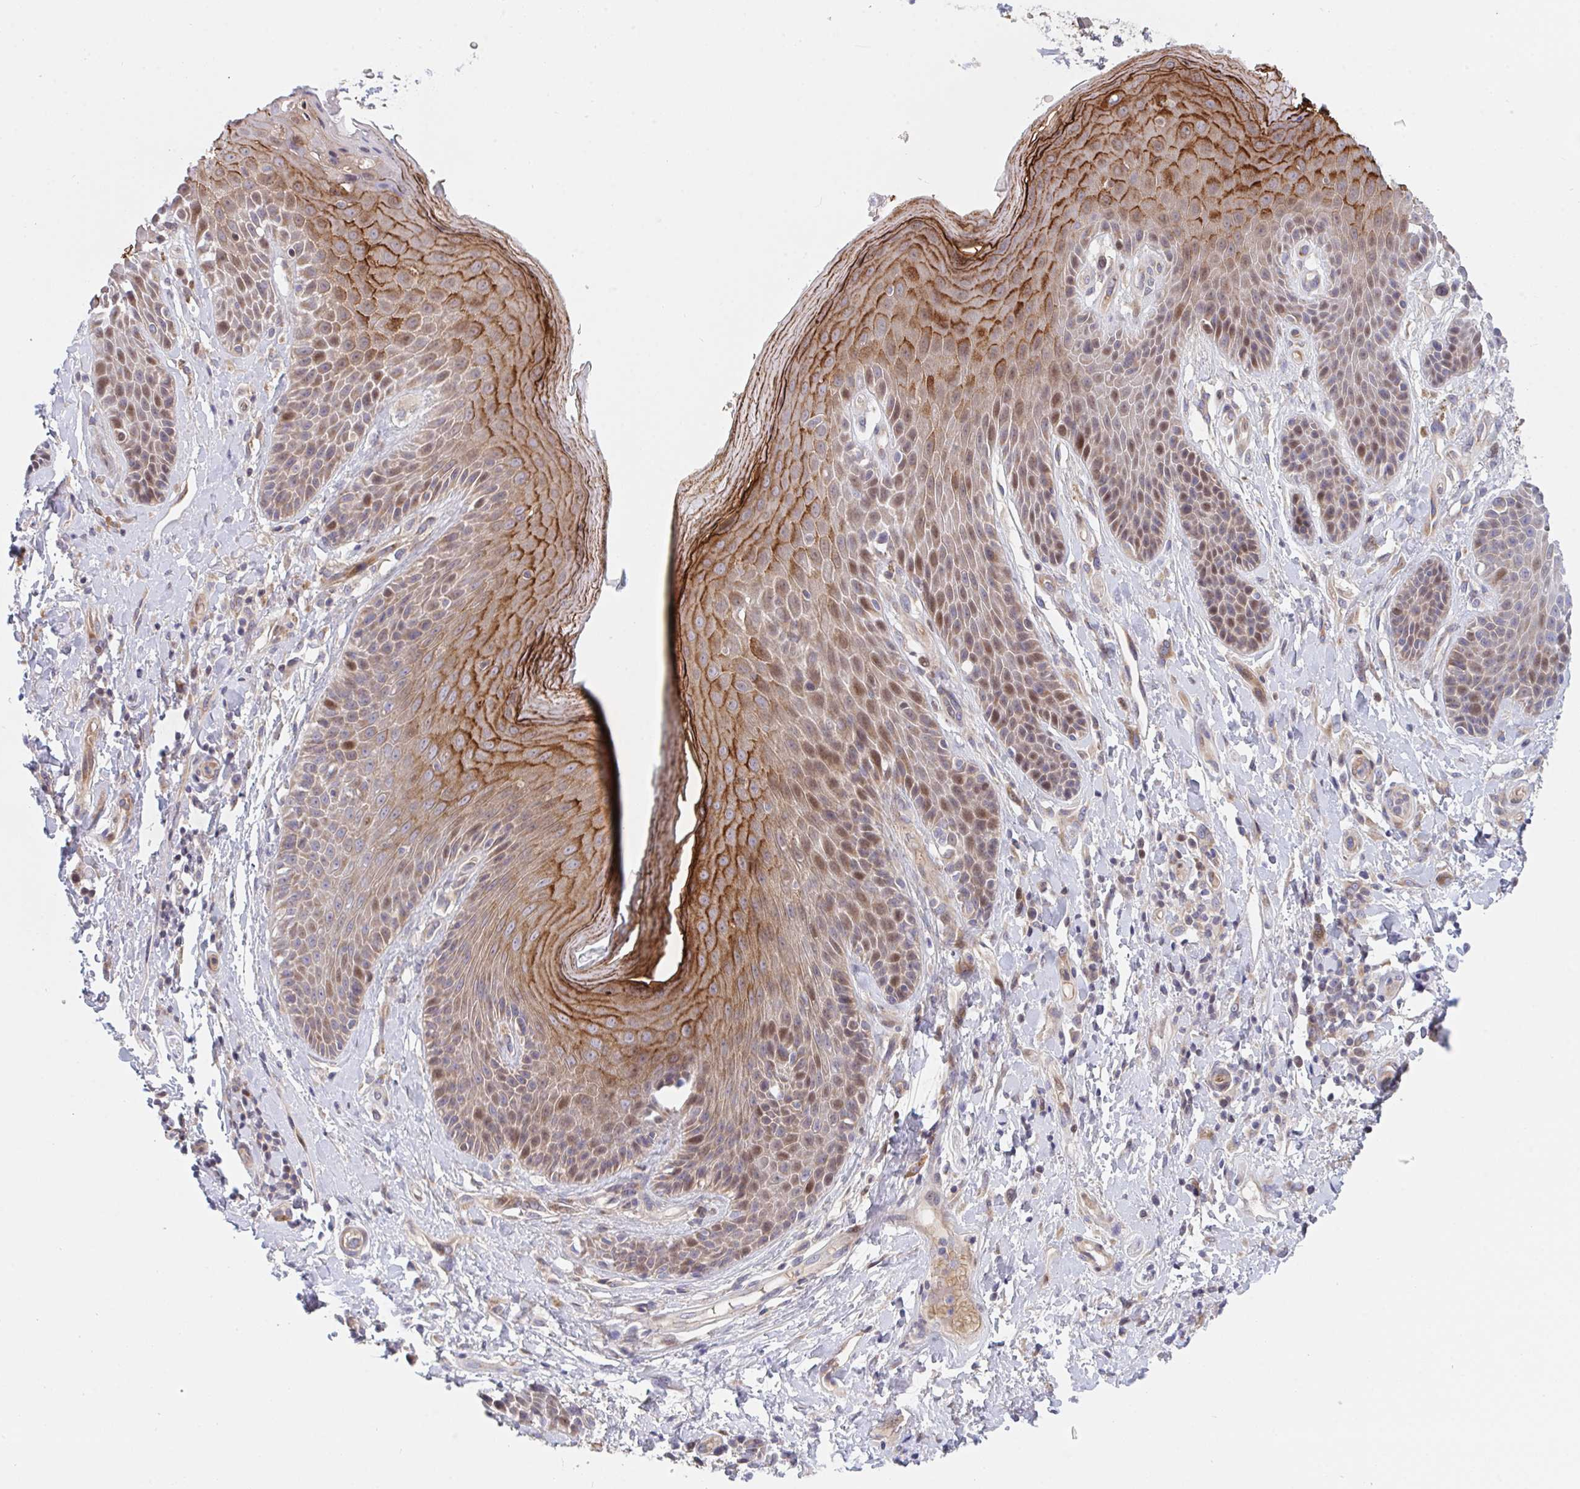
{"staining": {"intensity": "strong", "quantity": "25%-75%", "location": "cytoplasmic/membranous,nuclear"}, "tissue": "skin", "cell_type": "Epidermal cells", "image_type": "normal", "snomed": [{"axis": "morphology", "description": "Normal tissue, NOS"}, {"axis": "topography", "description": "Anal"}, {"axis": "topography", "description": "Peripheral nerve tissue"}], "caption": "Human skin stained for a protein (brown) reveals strong cytoplasmic/membranous,nuclear positive expression in approximately 25%-75% of epidermal cells.", "gene": "TNFSF4", "patient": {"sex": "male", "age": 51}}